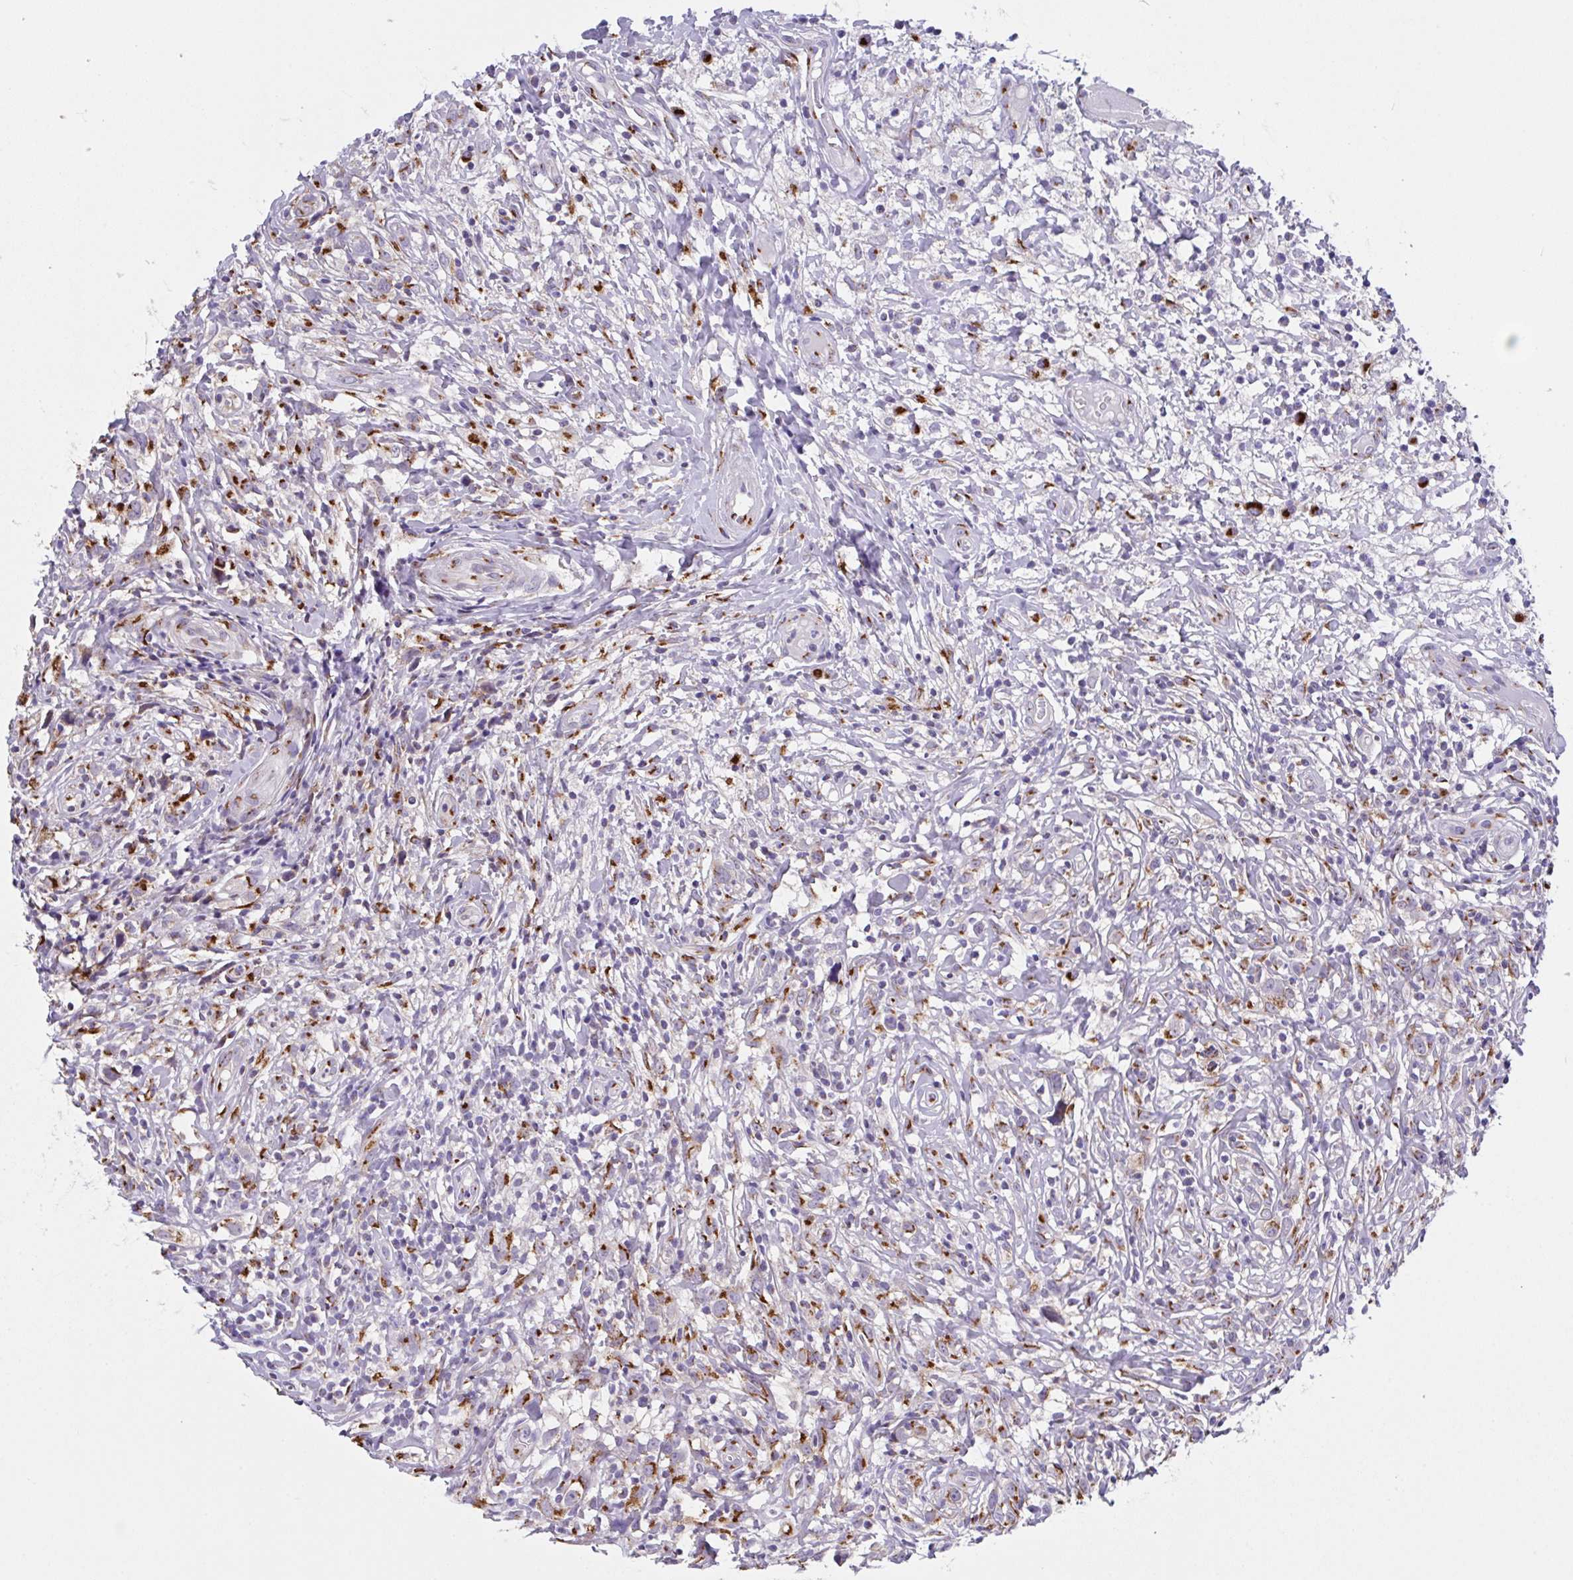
{"staining": {"intensity": "moderate", "quantity": ">75%", "location": "cytoplasmic/membranous"}, "tissue": "lymphoma", "cell_type": "Tumor cells", "image_type": "cancer", "snomed": [{"axis": "morphology", "description": "Hodgkin's disease, NOS"}, {"axis": "topography", "description": "No Tissue"}], "caption": "Immunohistochemistry (IHC) staining of lymphoma, which demonstrates medium levels of moderate cytoplasmic/membranous expression in about >75% of tumor cells indicating moderate cytoplasmic/membranous protein positivity. The staining was performed using DAB (brown) for protein detection and nuclei were counterstained in hematoxylin (blue).", "gene": "PROSER3", "patient": {"sex": "female", "age": 21}}